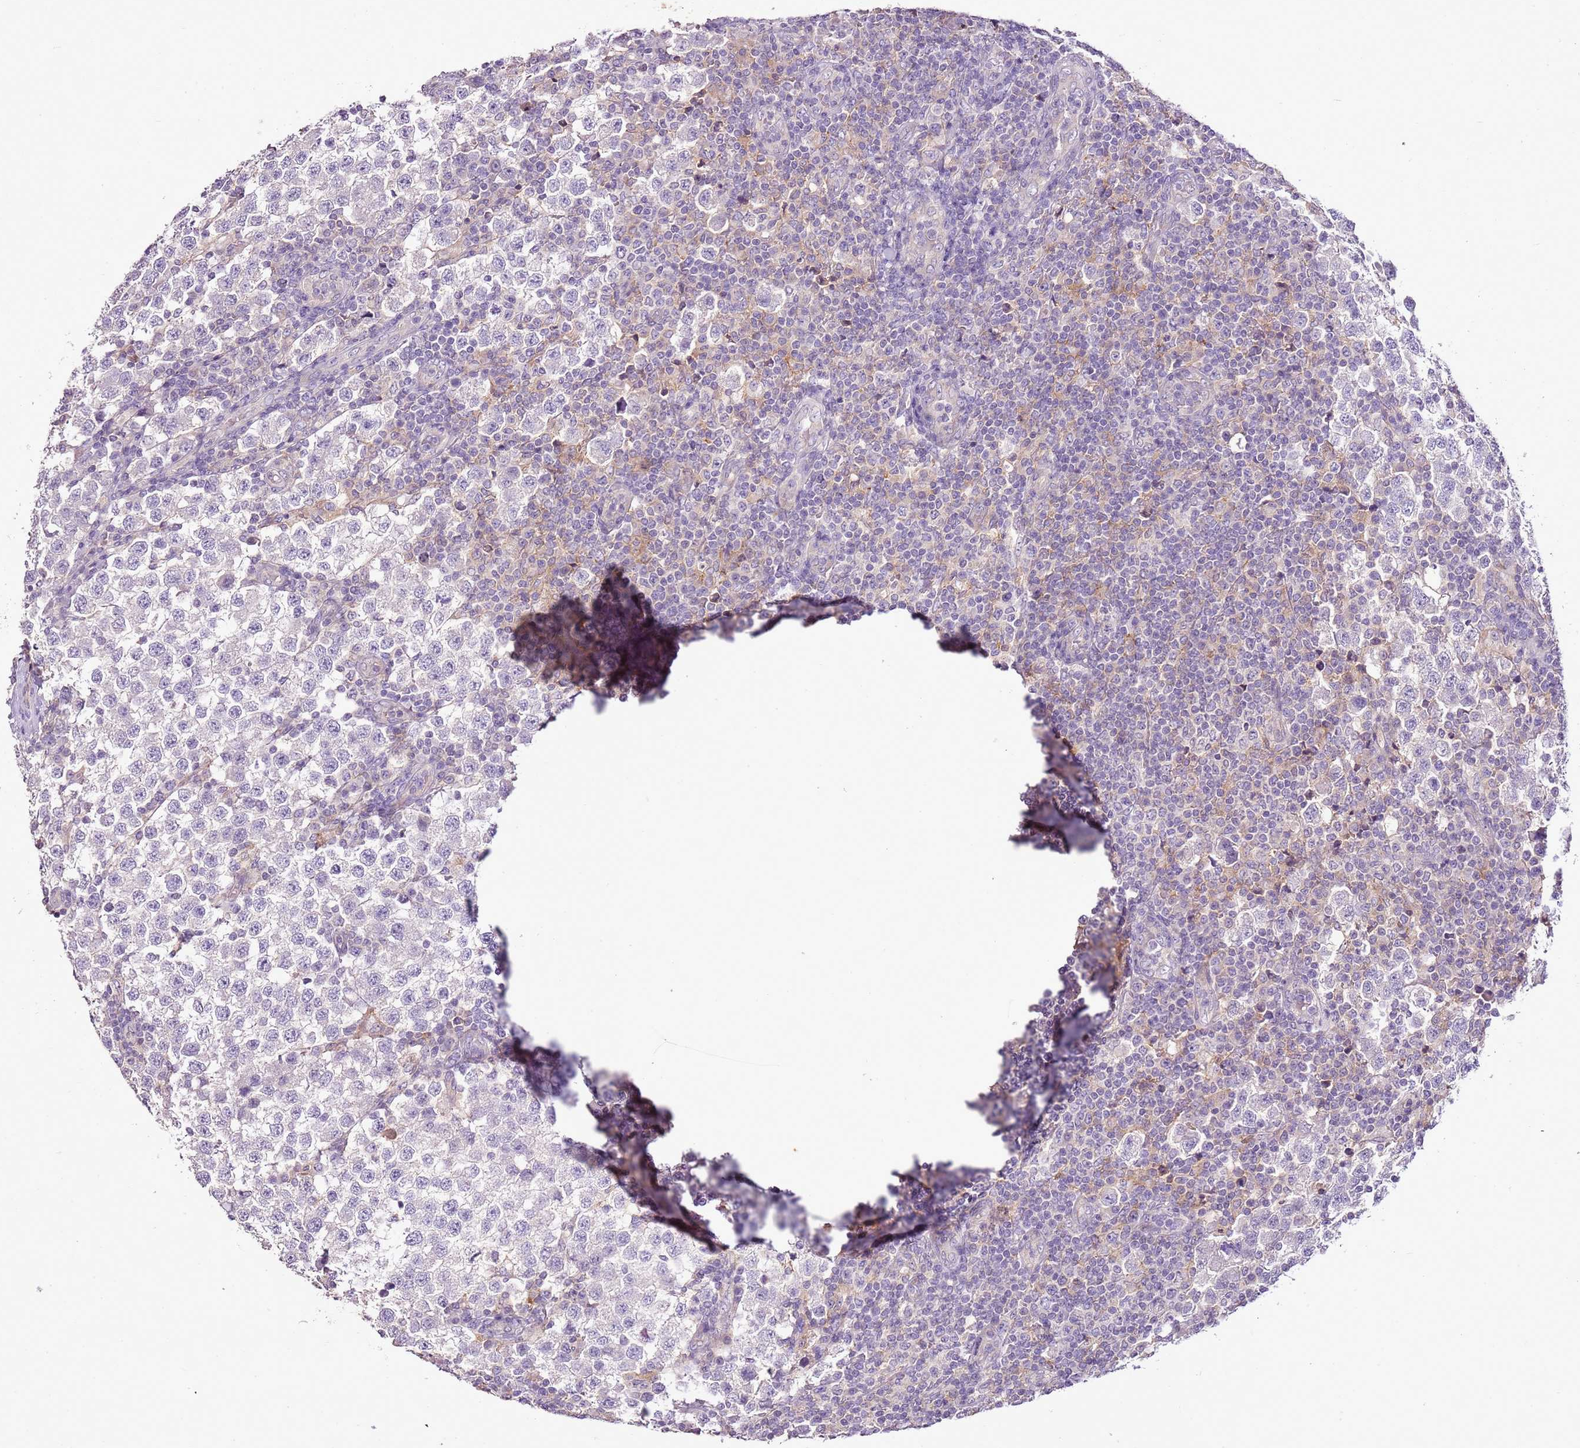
{"staining": {"intensity": "negative", "quantity": "none", "location": "none"}, "tissue": "testis cancer", "cell_type": "Tumor cells", "image_type": "cancer", "snomed": [{"axis": "morphology", "description": "Seminoma, NOS"}, {"axis": "topography", "description": "Testis"}], "caption": "The image shows no significant staining in tumor cells of testis cancer (seminoma).", "gene": "CMKLR1", "patient": {"sex": "male", "age": 34}}